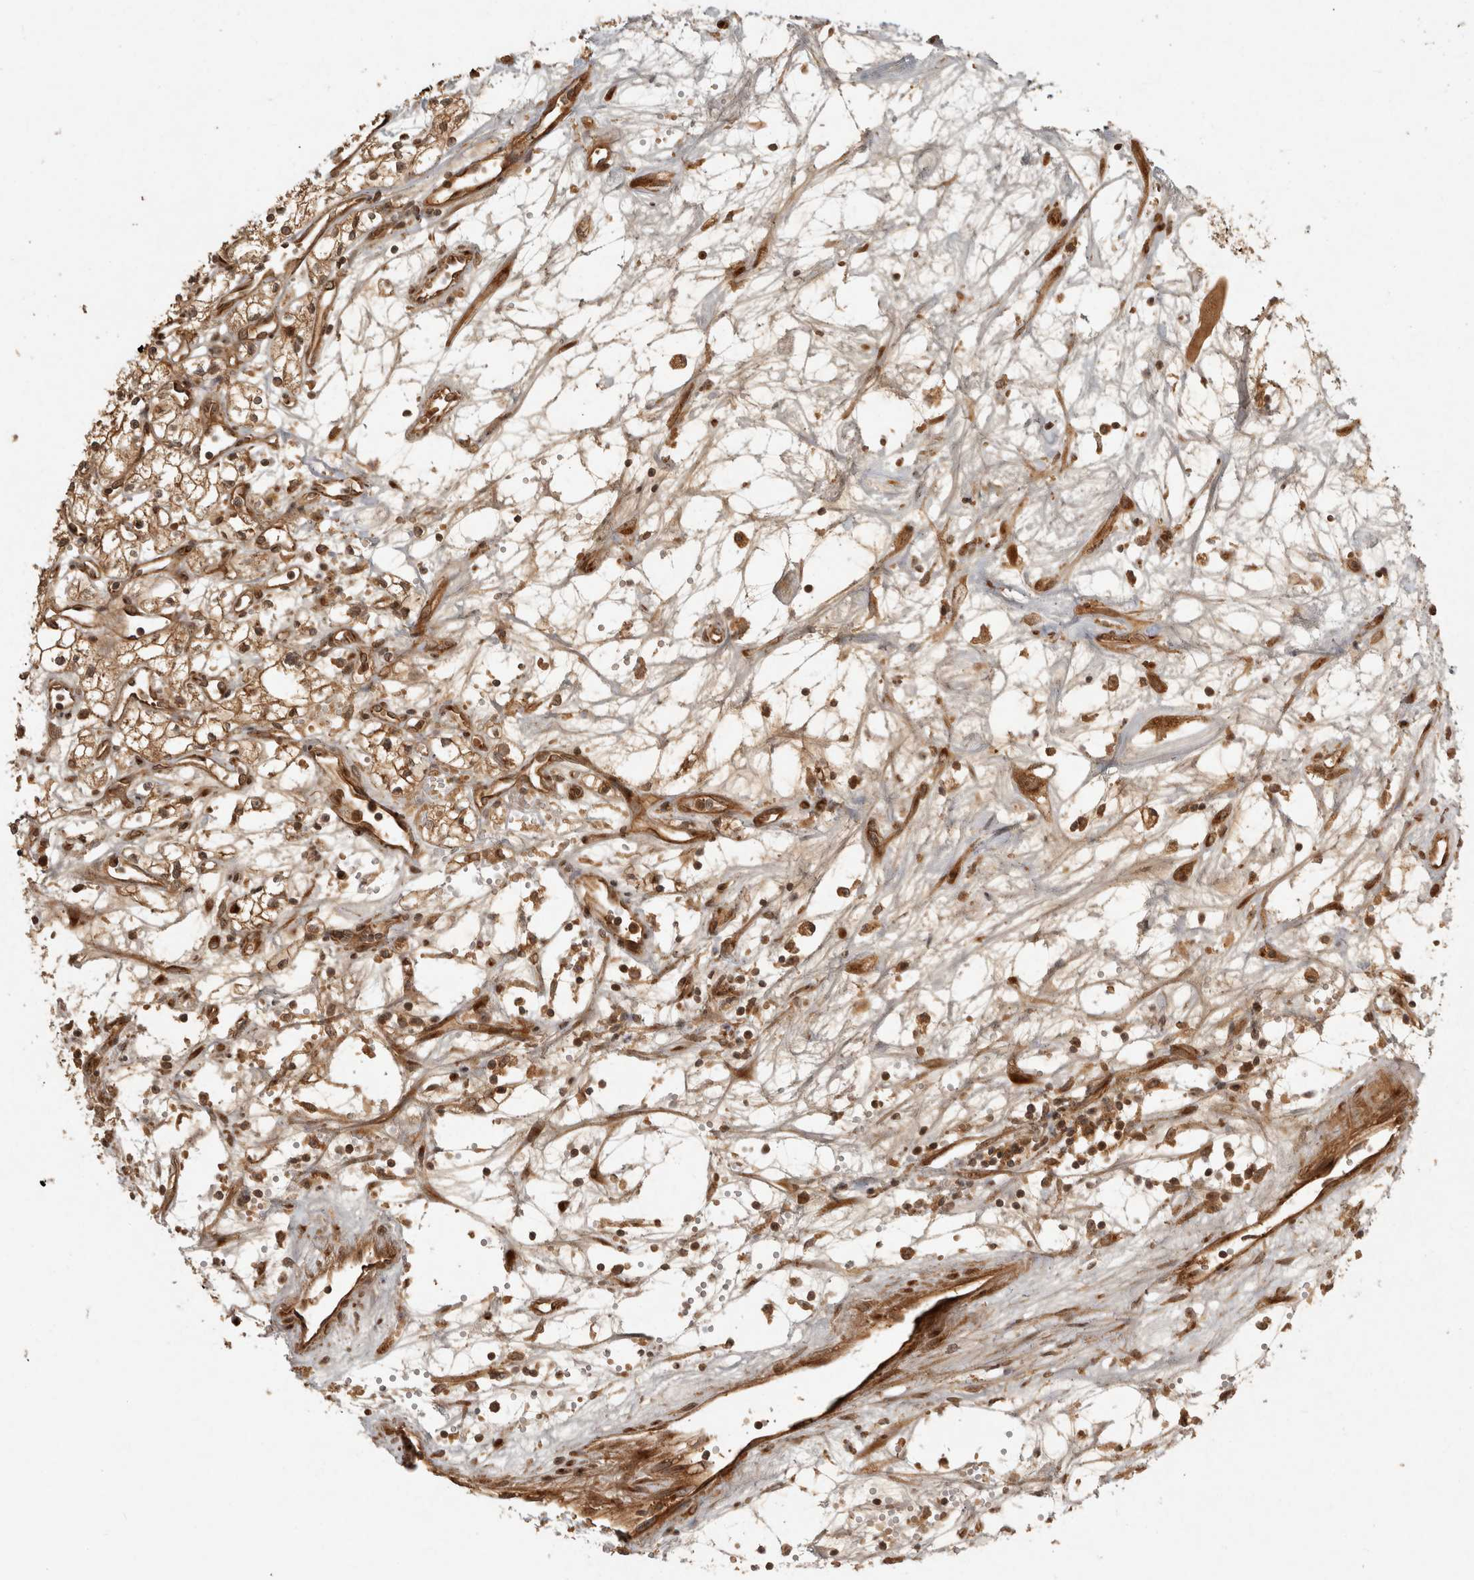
{"staining": {"intensity": "weak", "quantity": "25%-75%", "location": "cytoplasmic/membranous"}, "tissue": "renal cancer", "cell_type": "Tumor cells", "image_type": "cancer", "snomed": [{"axis": "morphology", "description": "Adenocarcinoma, NOS"}, {"axis": "topography", "description": "Kidney"}], "caption": "Immunohistochemical staining of human adenocarcinoma (renal) reveals weak cytoplasmic/membranous protein expression in approximately 25%-75% of tumor cells.", "gene": "CAMSAP2", "patient": {"sex": "male", "age": 59}}